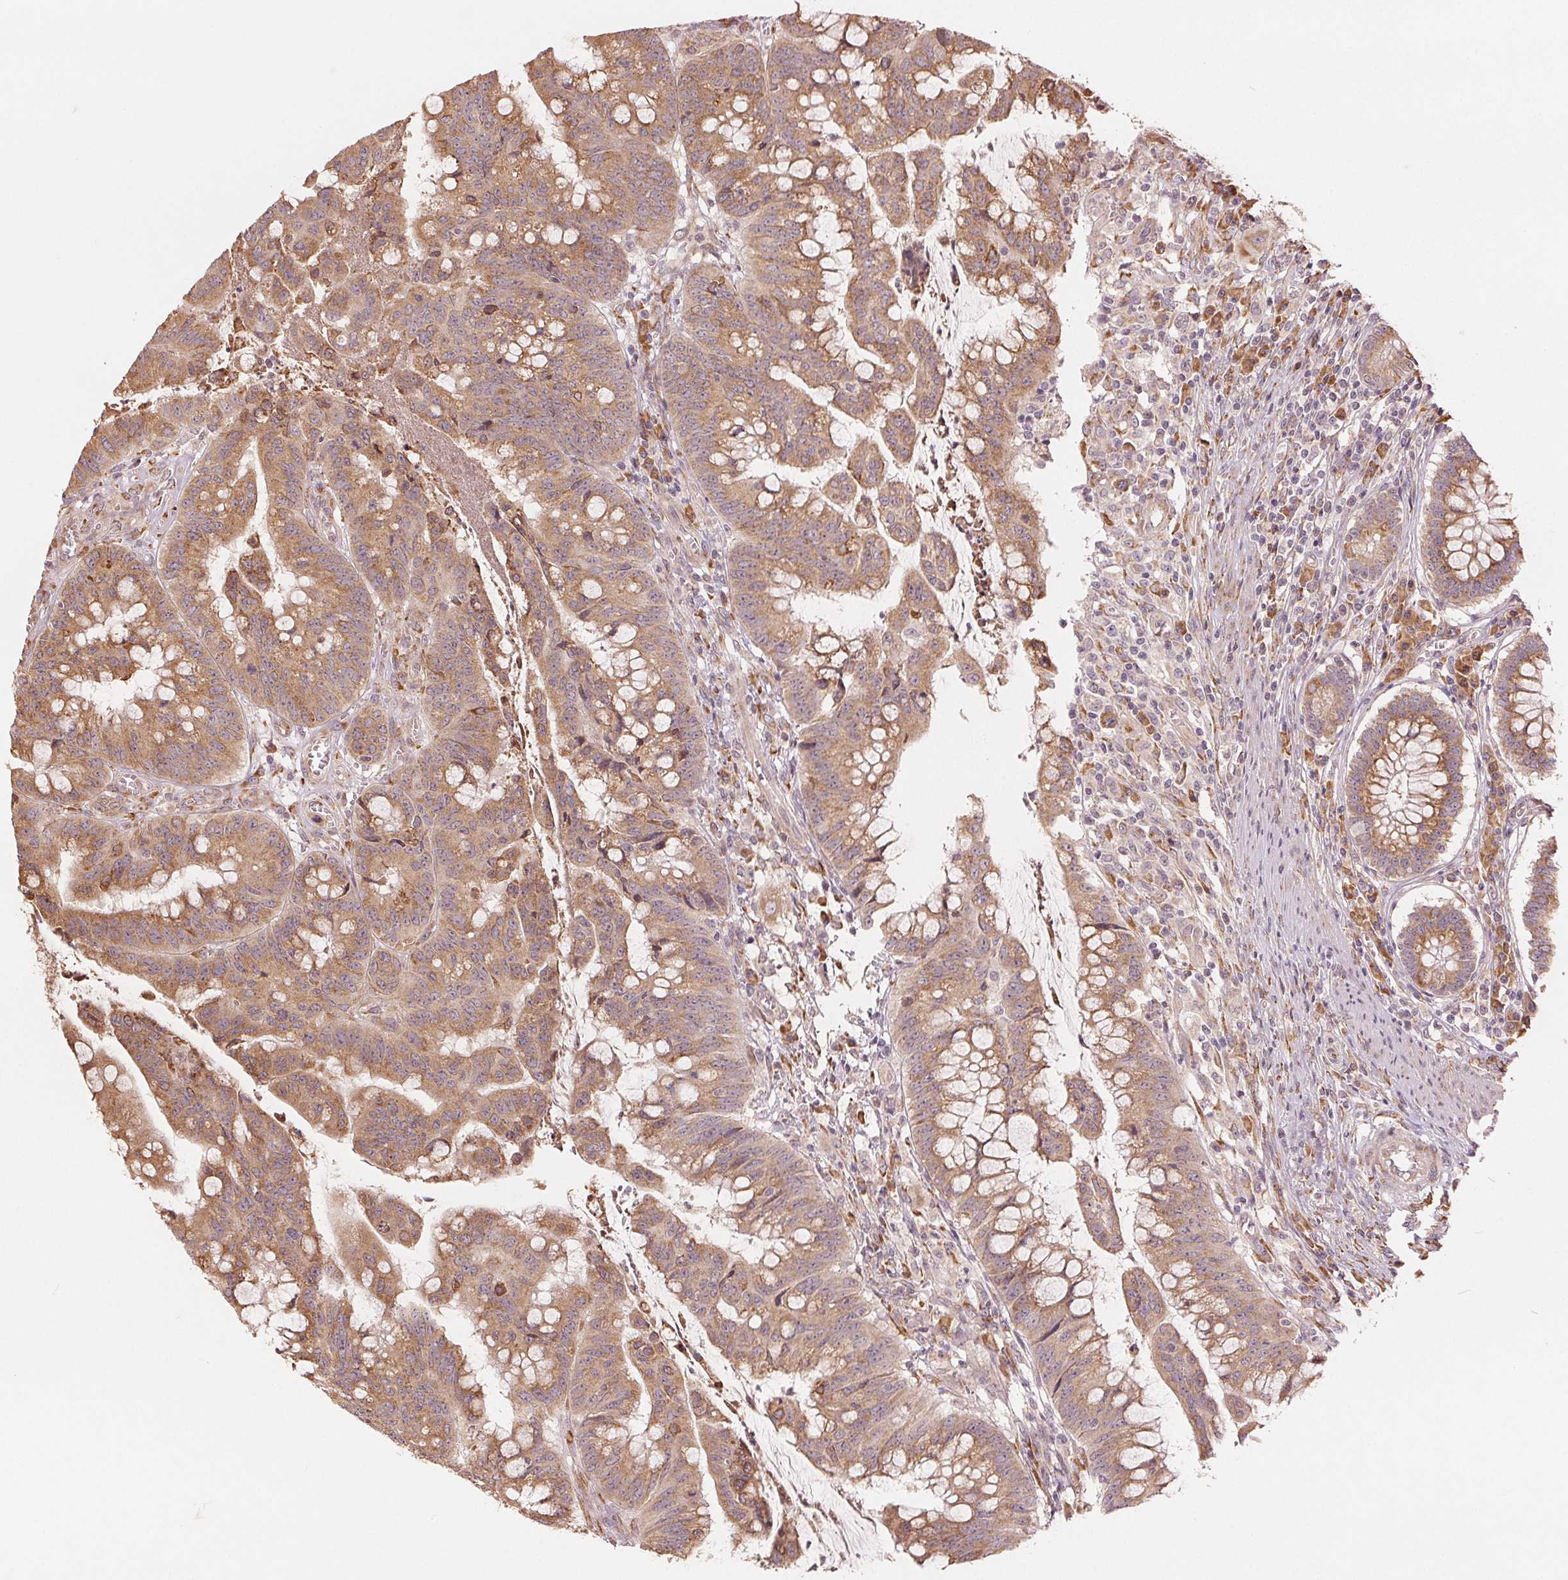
{"staining": {"intensity": "moderate", "quantity": ">75%", "location": "cytoplasmic/membranous"}, "tissue": "colorectal cancer", "cell_type": "Tumor cells", "image_type": "cancer", "snomed": [{"axis": "morphology", "description": "Adenocarcinoma, NOS"}, {"axis": "topography", "description": "Colon"}], "caption": "Moderate cytoplasmic/membranous staining for a protein is present in approximately >75% of tumor cells of colorectal cancer using immunohistochemistry (IHC).", "gene": "SLC20A1", "patient": {"sex": "male", "age": 62}}